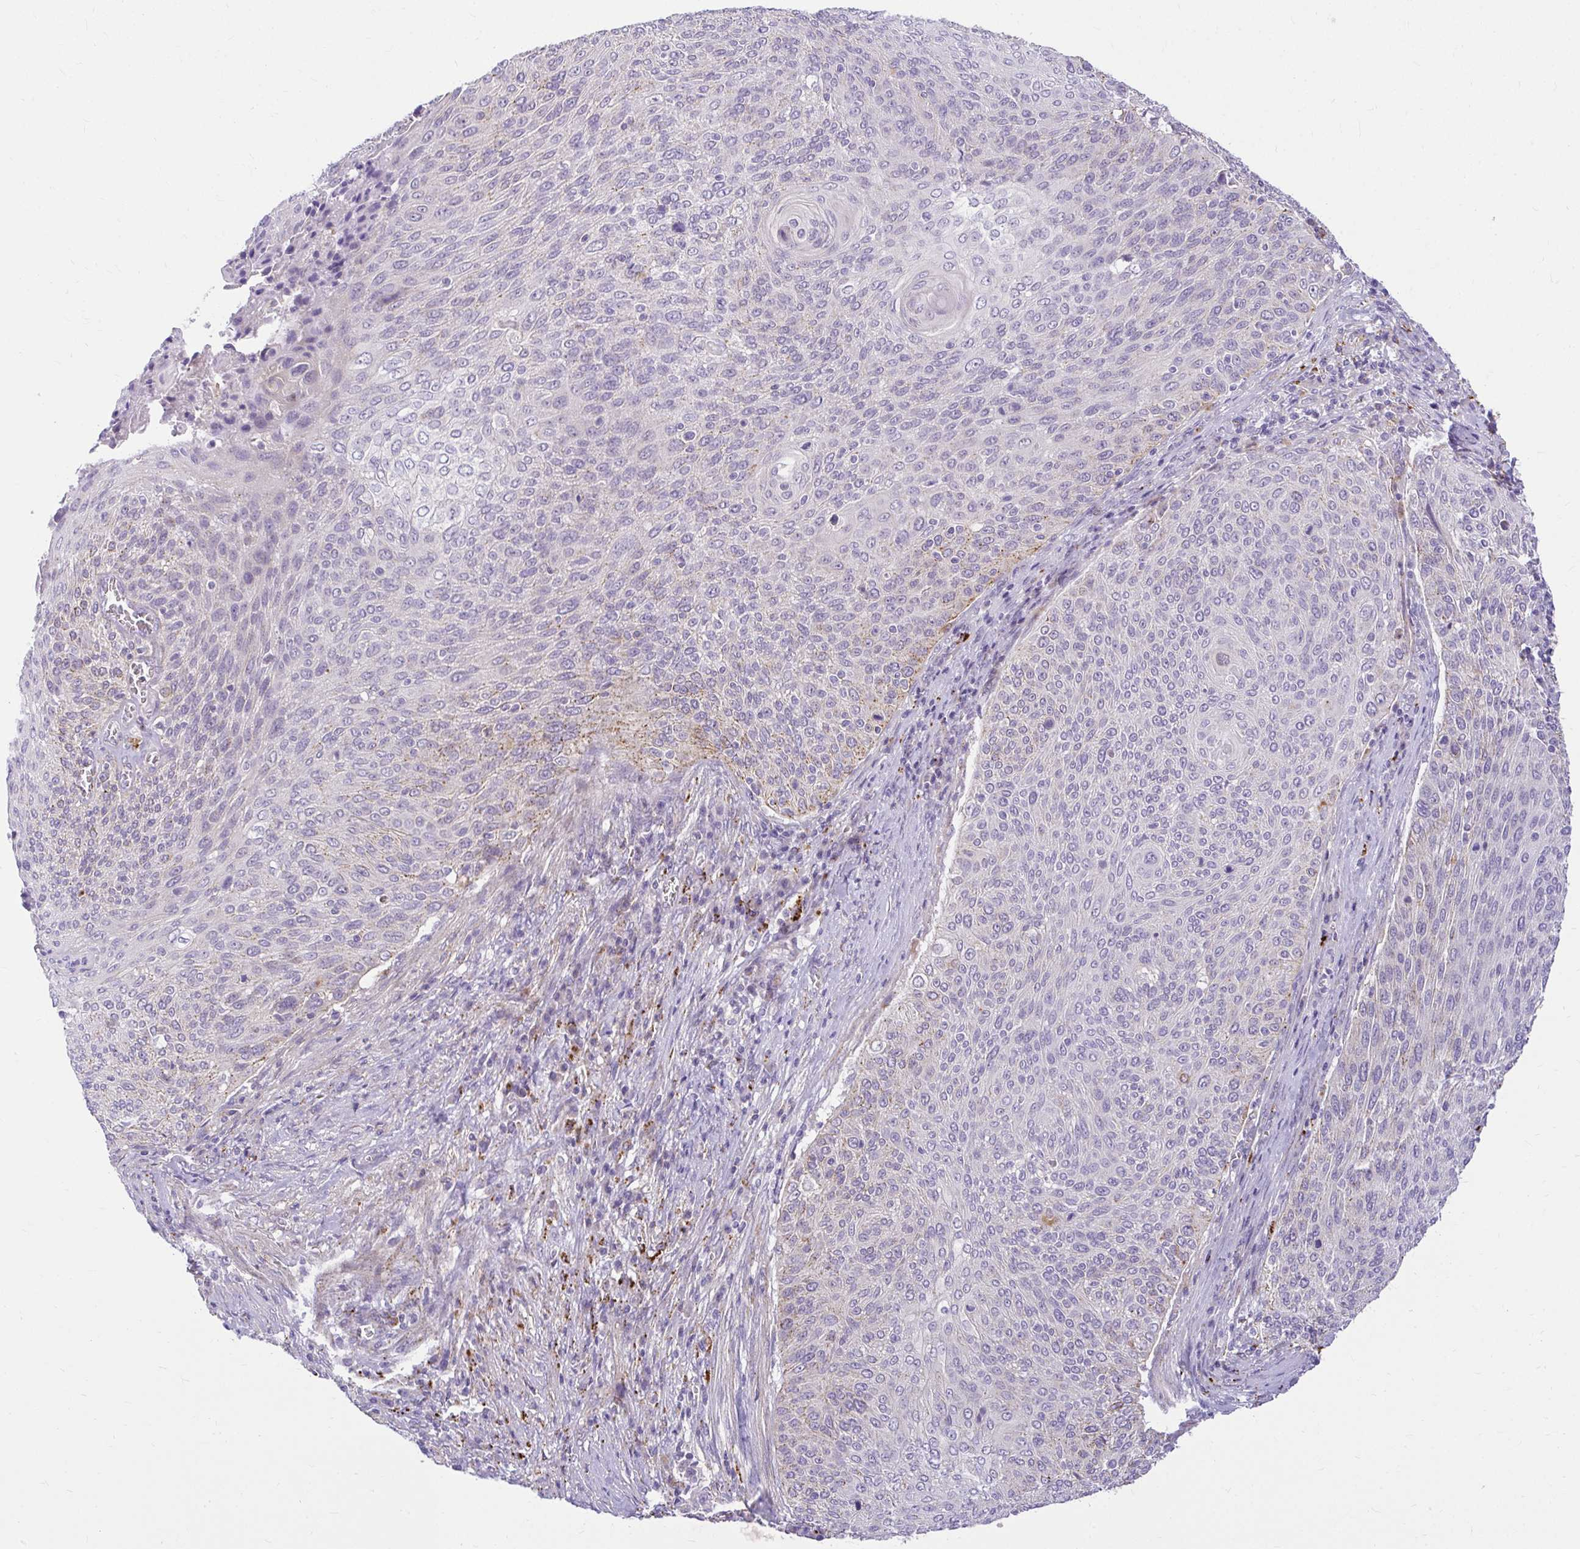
{"staining": {"intensity": "weak", "quantity": "<25%", "location": "cytoplasmic/membranous"}, "tissue": "cervical cancer", "cell_type": "Tumor cells", "image_type": "cancer", "snomed": [{"axis": "morphology", "description": "Squamous cell carcinoma, NOS"}, {"axis": "topography", "description": "Cervix"}], "caption": "Photomicrograph shows no protein positivity in tumor cells of cervical cancer (squamous cell carcinoma) tissue.", "gene": "PKN3", "patient": {"sex": "female", "age": 31}}